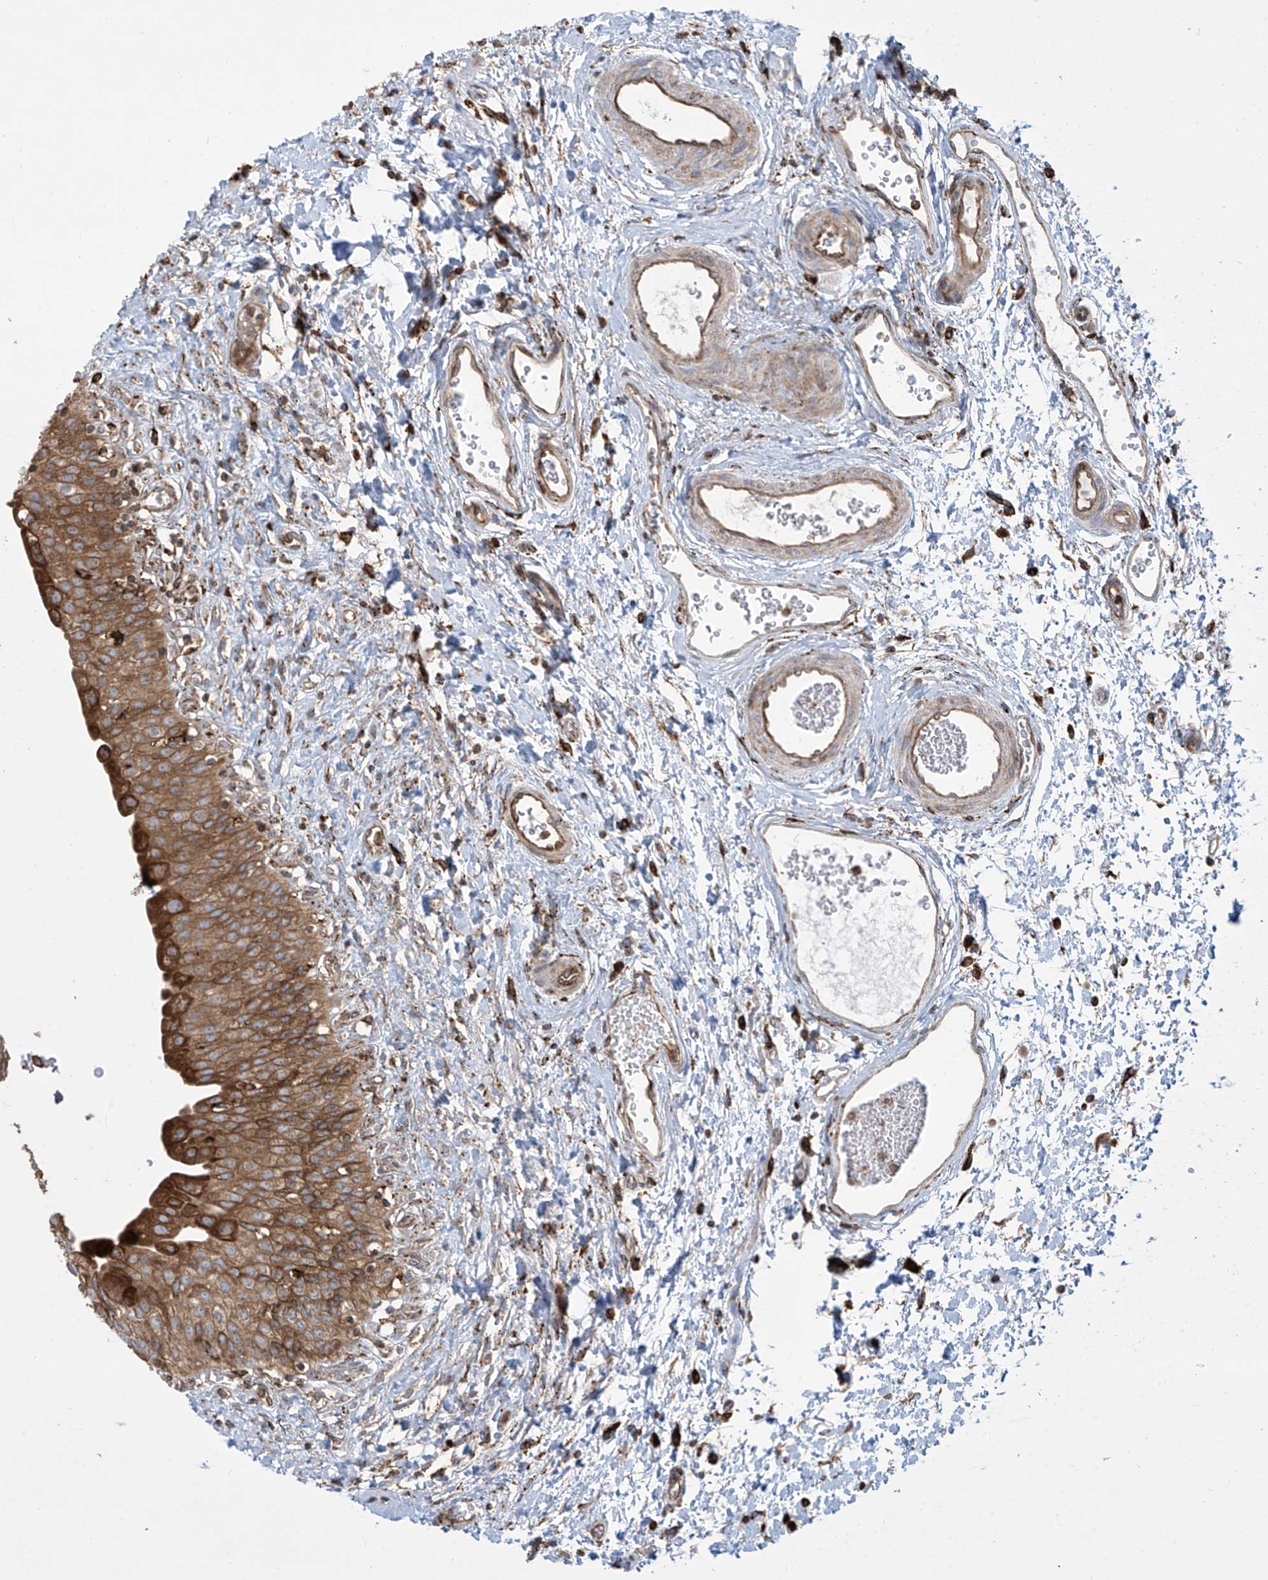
{"staining": {"intensity": "strong", "quantity": ">75%", "location": "cytoplasmic/membranous"}, "tissue": "urinary bladder", "cell_type": "Urothelial cells", "image_type": "normal", "snomed": [{"axis": "morphology", "description": "Normal tissue, NOS"}, {"axis": "topography", "description": "Urinary bladder"}], "caption": "High-power microscopy captured an immunohistochemistry (IHC) histopathology image of benign urinary bladder, revealing strong cytoplasmic/membranous staining in about >75% of urothelial cells.", "gene": "MX1", "patient": {"sex": "male", "age": 51}}